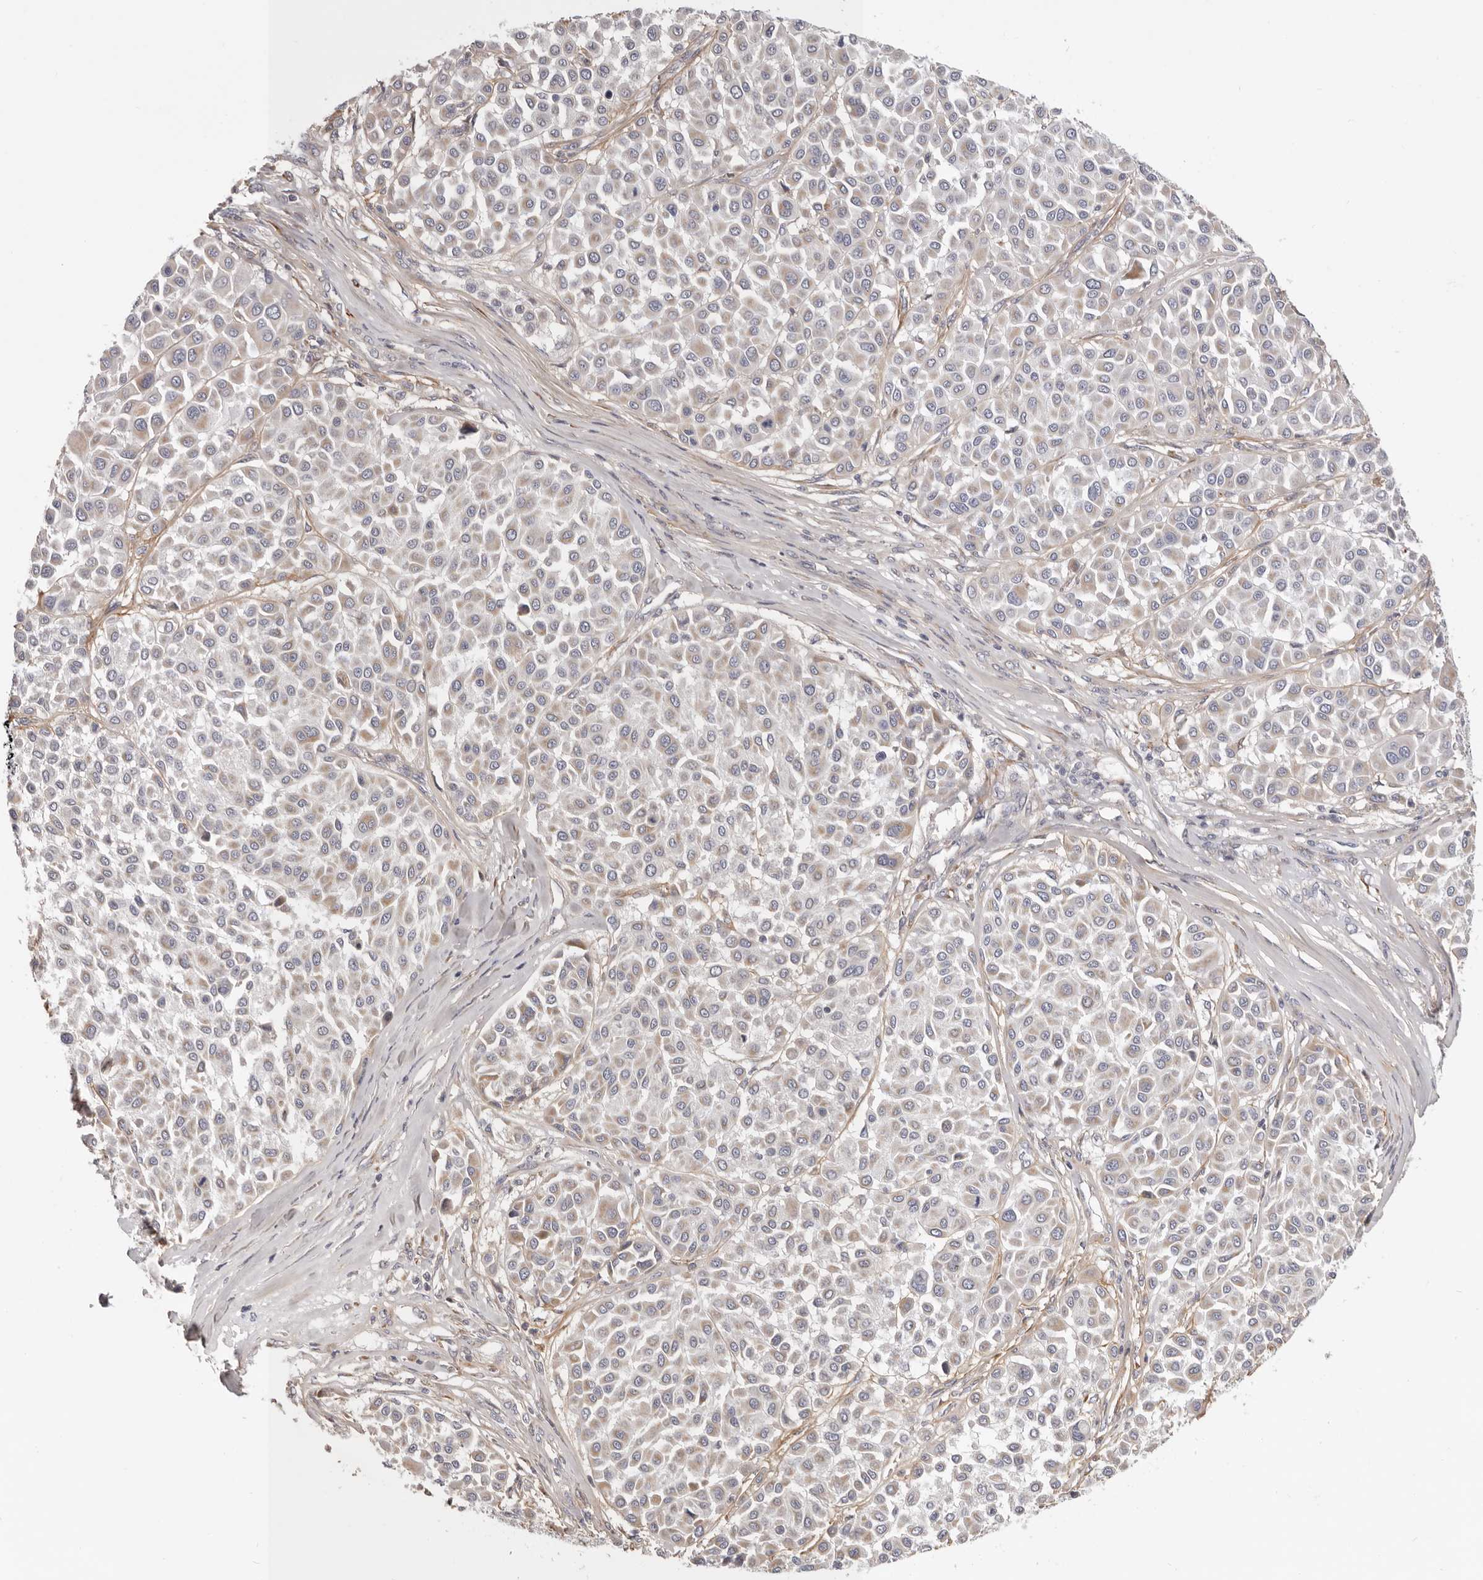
{"staining": {"intensity": "weak", "quantity": "<25%", "location": "cytoplasmic/membranous"}, "tissue": "melanoma", "cell_type": "Tumor cells", "image_type": "cancer", "snomed": [{"axis": "morphology", "description": "Malignant melanoma, Metastatic site"}, {"axis": "topography", "description": "Soft tissue"}], "caption": "This is an immunohistochemistry photomicrograph of human malignant melanoma (metastatic site). There is no expression in tumor cells.", "gene": "MRPS10", "patient": {"sex": "male", "age": 41}}